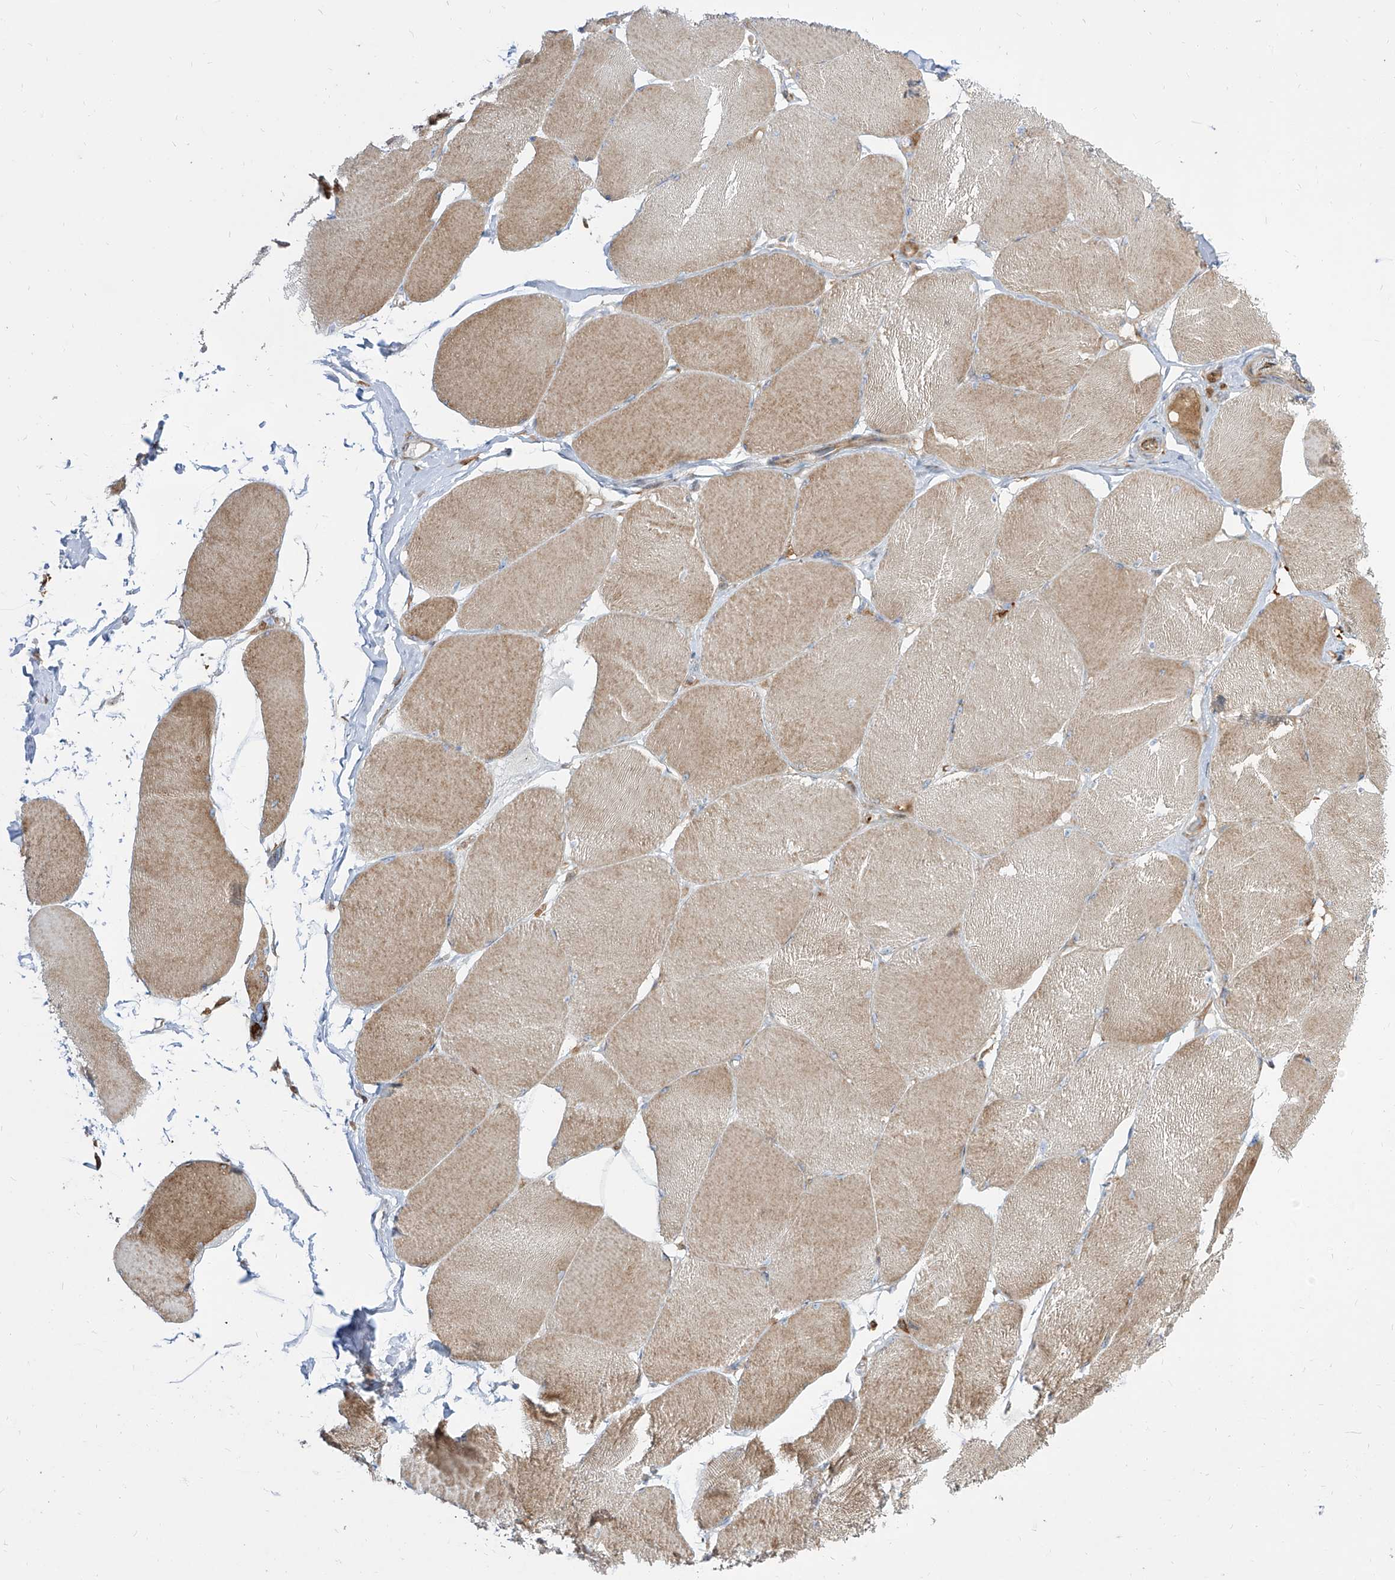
{"staining": {"intensity": "weak", "quantity": "25%-75%", "location": "cytoplasmic/membranous"}, "tissue": "skeletal muscle", "cell_type": "Myocytes", "image_type": "normal", "snomed": [{"axis": "morphology", "description": "Normal tissue, NOS"}, {"axis": "topography", "description": "Skin"}, {"axis": "topography", "description": "Skeletal muscle"}], "caption": "A micrograph showing weak cytoplasmic/membranous staining in approximately 25%-75% of myocytes in benign skeletal muscle, as visualized by brown immunohistochemical staining.", "gene": "KYNU", "patient": {"sex": "male", "age": 83}}